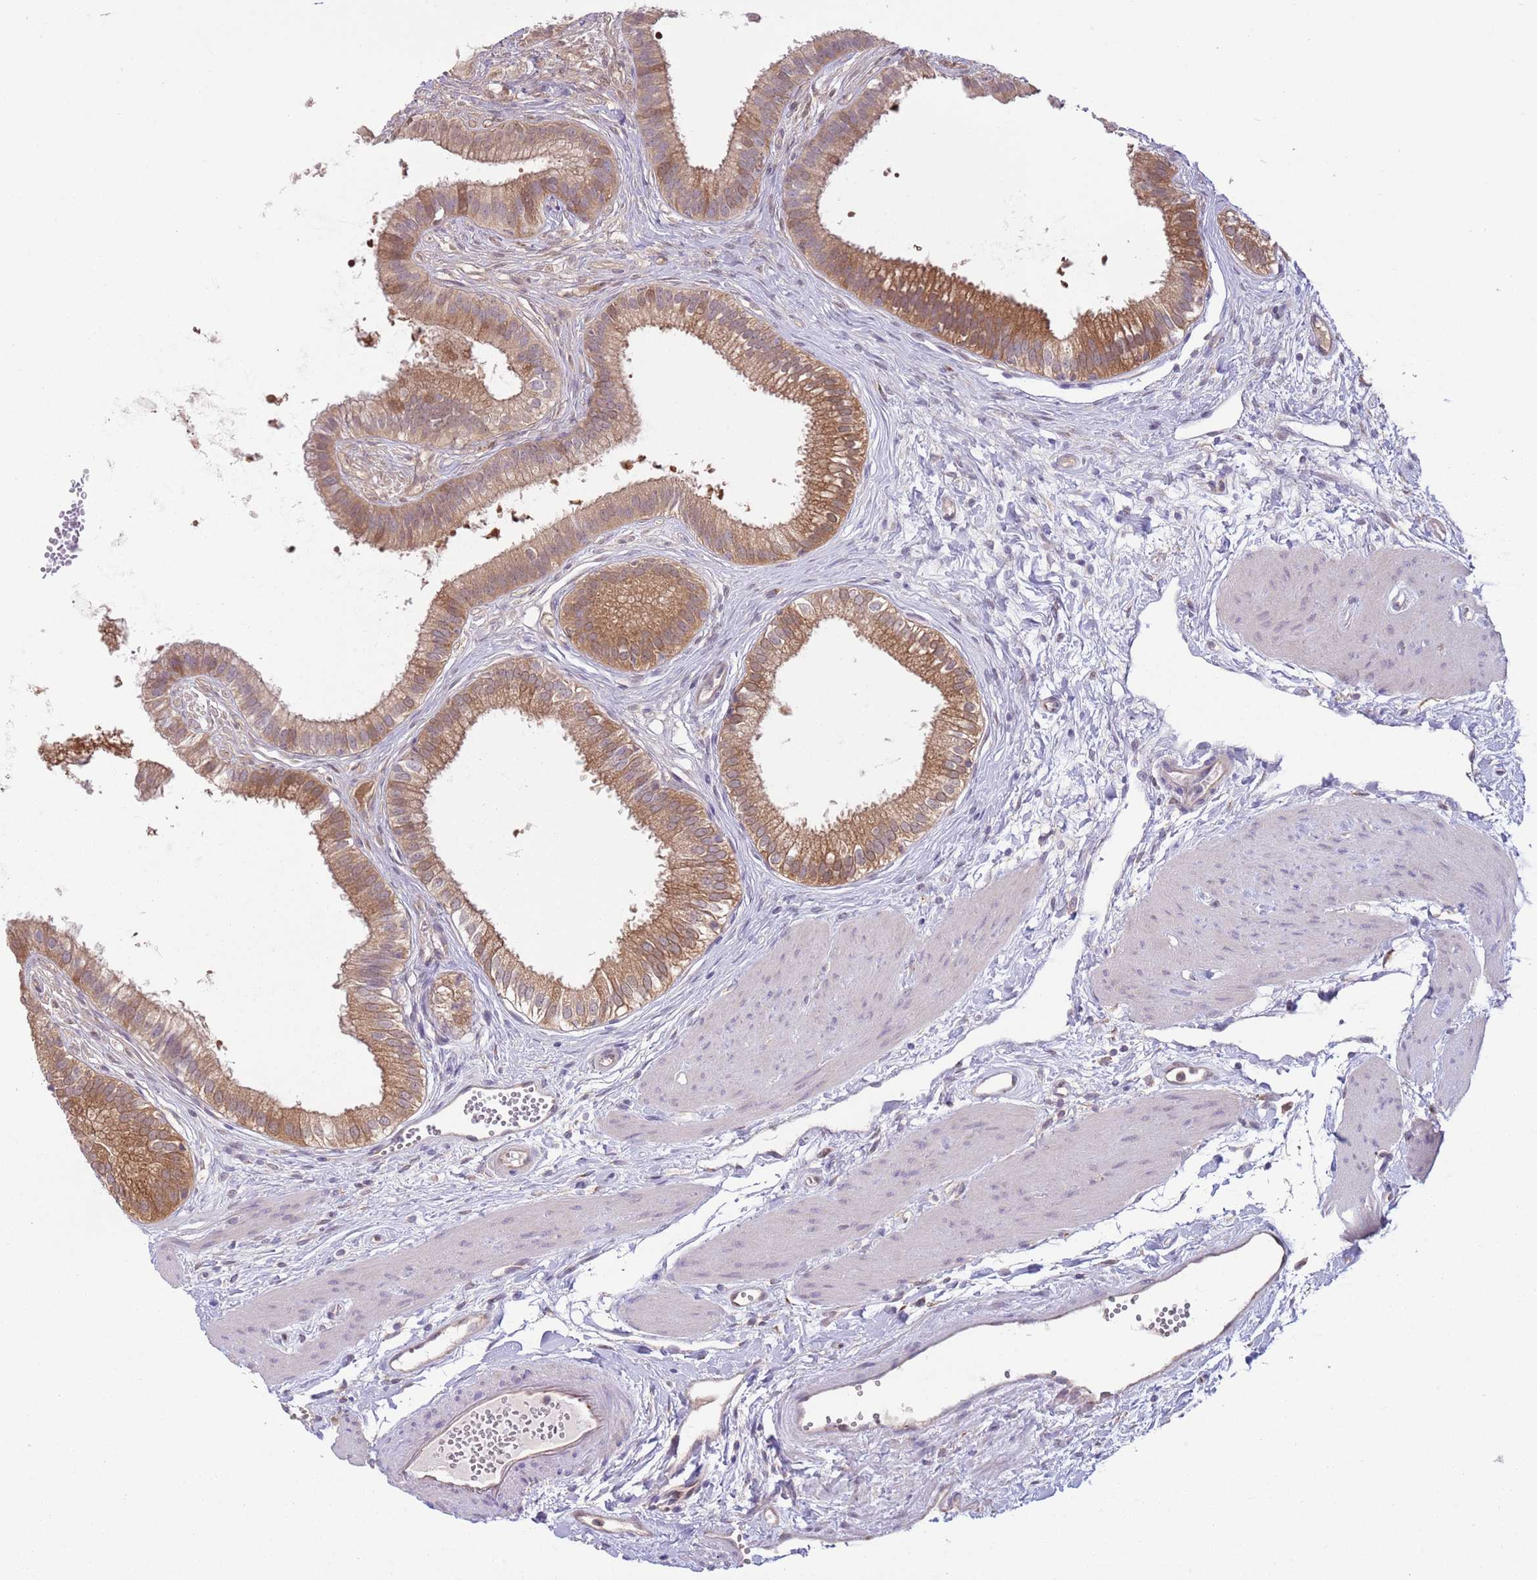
{"staining": {"intensity": "moderate", "quantity": ">75%", "location": "cytoplasmic/membranous"}, "tissue": "gallbladder", "cell_type": "Glandular cells", "image_type": "normal", "snomed": [{"axis": "morphology", "description": "Normal tissue, NOS"}, {"axis": "topography", "description": "Gallbladder"}], "caption": "A high-resolution photomicrograph shows immunohistochemistry (IHC) staining of unremarkable gallbladder, which displays moderate cytoplasmic/membranous positivity in about >75% of glandular cells.", "gene": "COPE", "patient": {"sex": "female", "age": 54}}